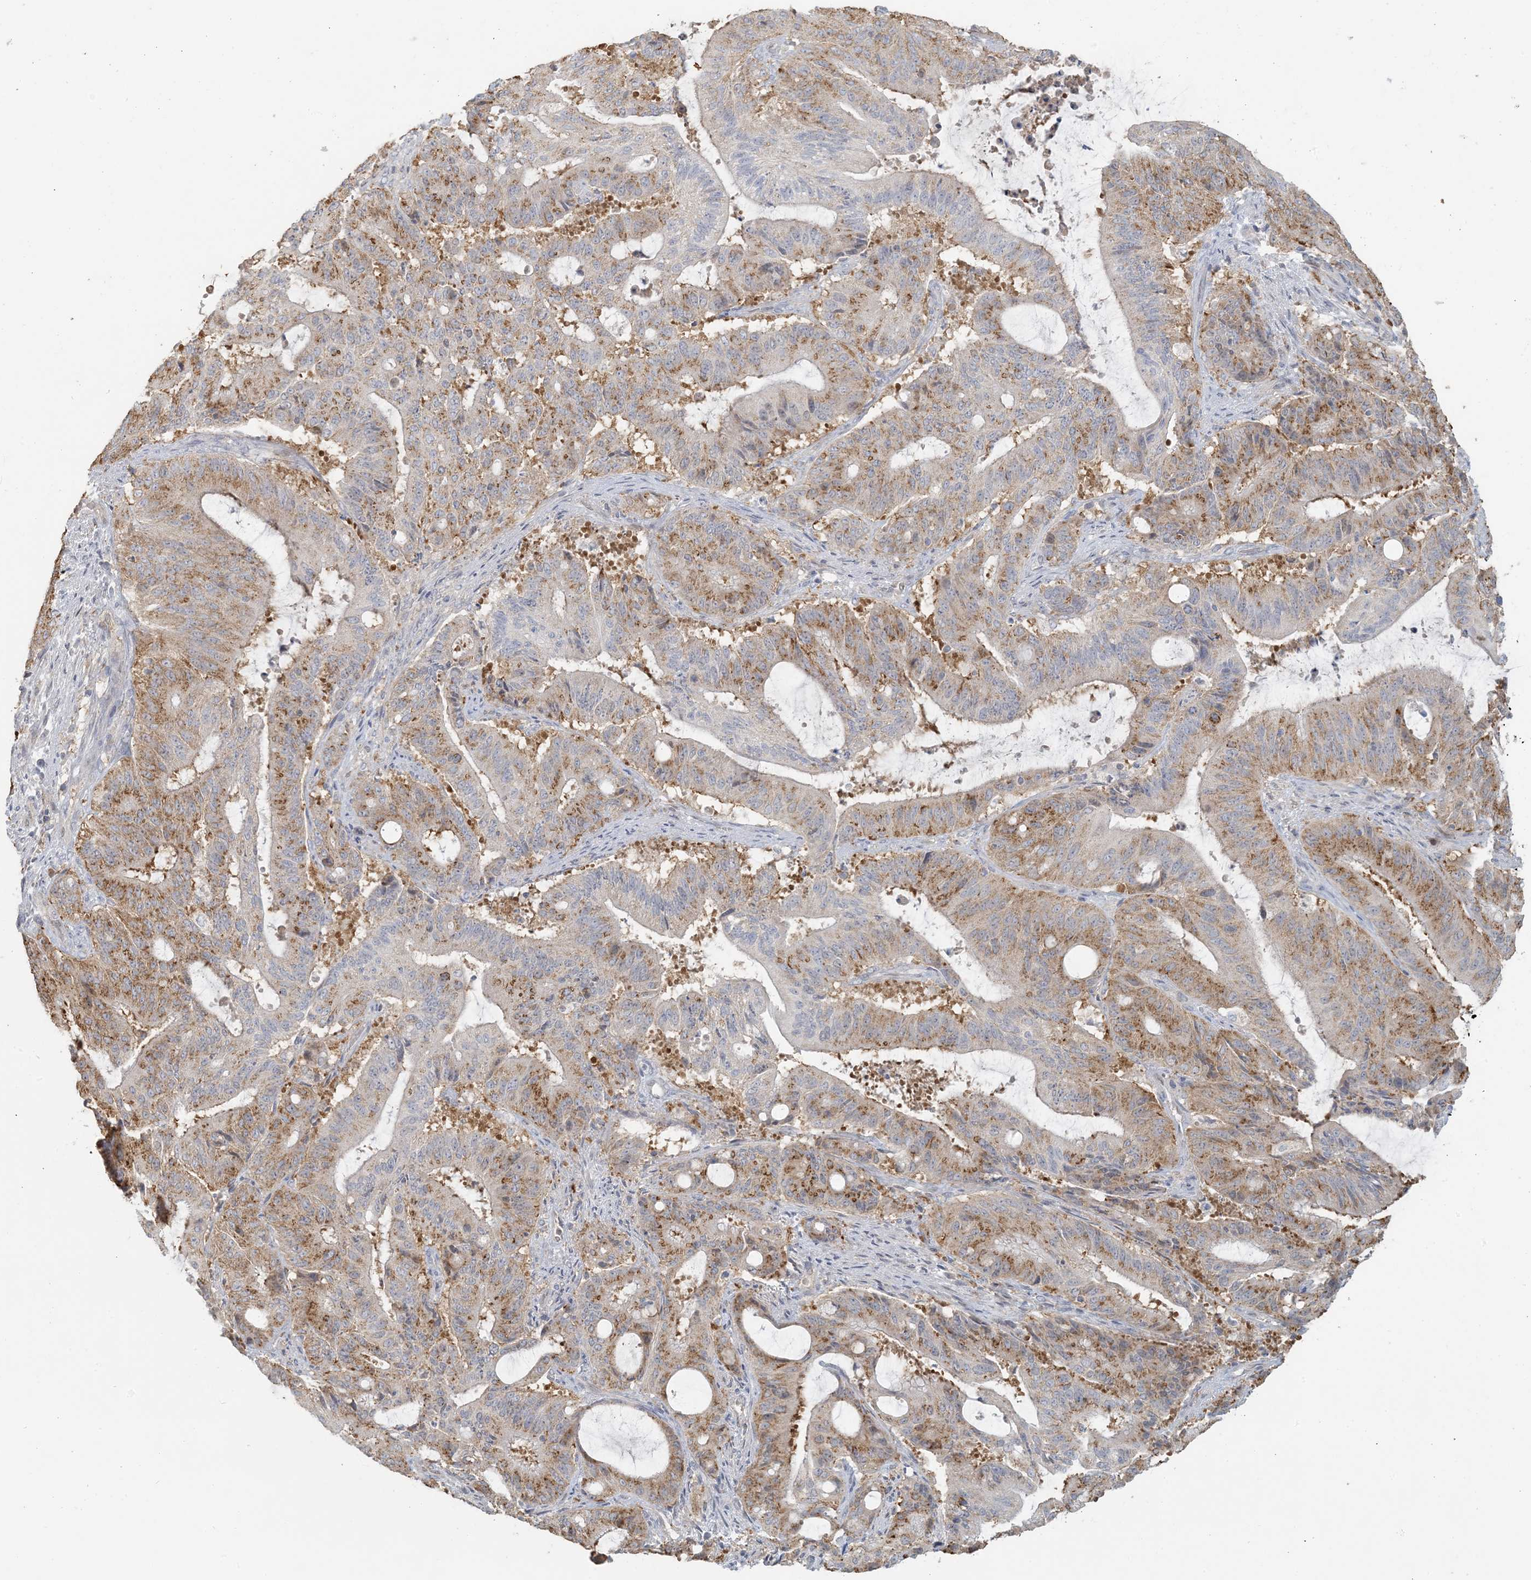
{"staining": {"intensity": "moderate", "quantity": "25%-75%", "location": "cytoplasmic/membranous"}, "tissue": "liver cancer", "cell_type": "Tumor cells", "image_type": "cancer", "snomed": [{"axis": "morphology", "description": "Normal tissue, NOS"}, {"axis": "morphology", "description": "Cholangiocarcinoma"}, {"axis": "topography", "description": "Liver"}, {"axis": "topography", "description": "Peripheral nerve tissue"}], "caption": "About 25%-75% of tumor cells in human liver cancer (cholangiocarcinoma) demonstrate moderate cytoplasmic/membranous protein positivity as visualized by brown immunohistochemical staining.", "gene": "HACL1", "patient": {"sex": "female", "age": 73}}